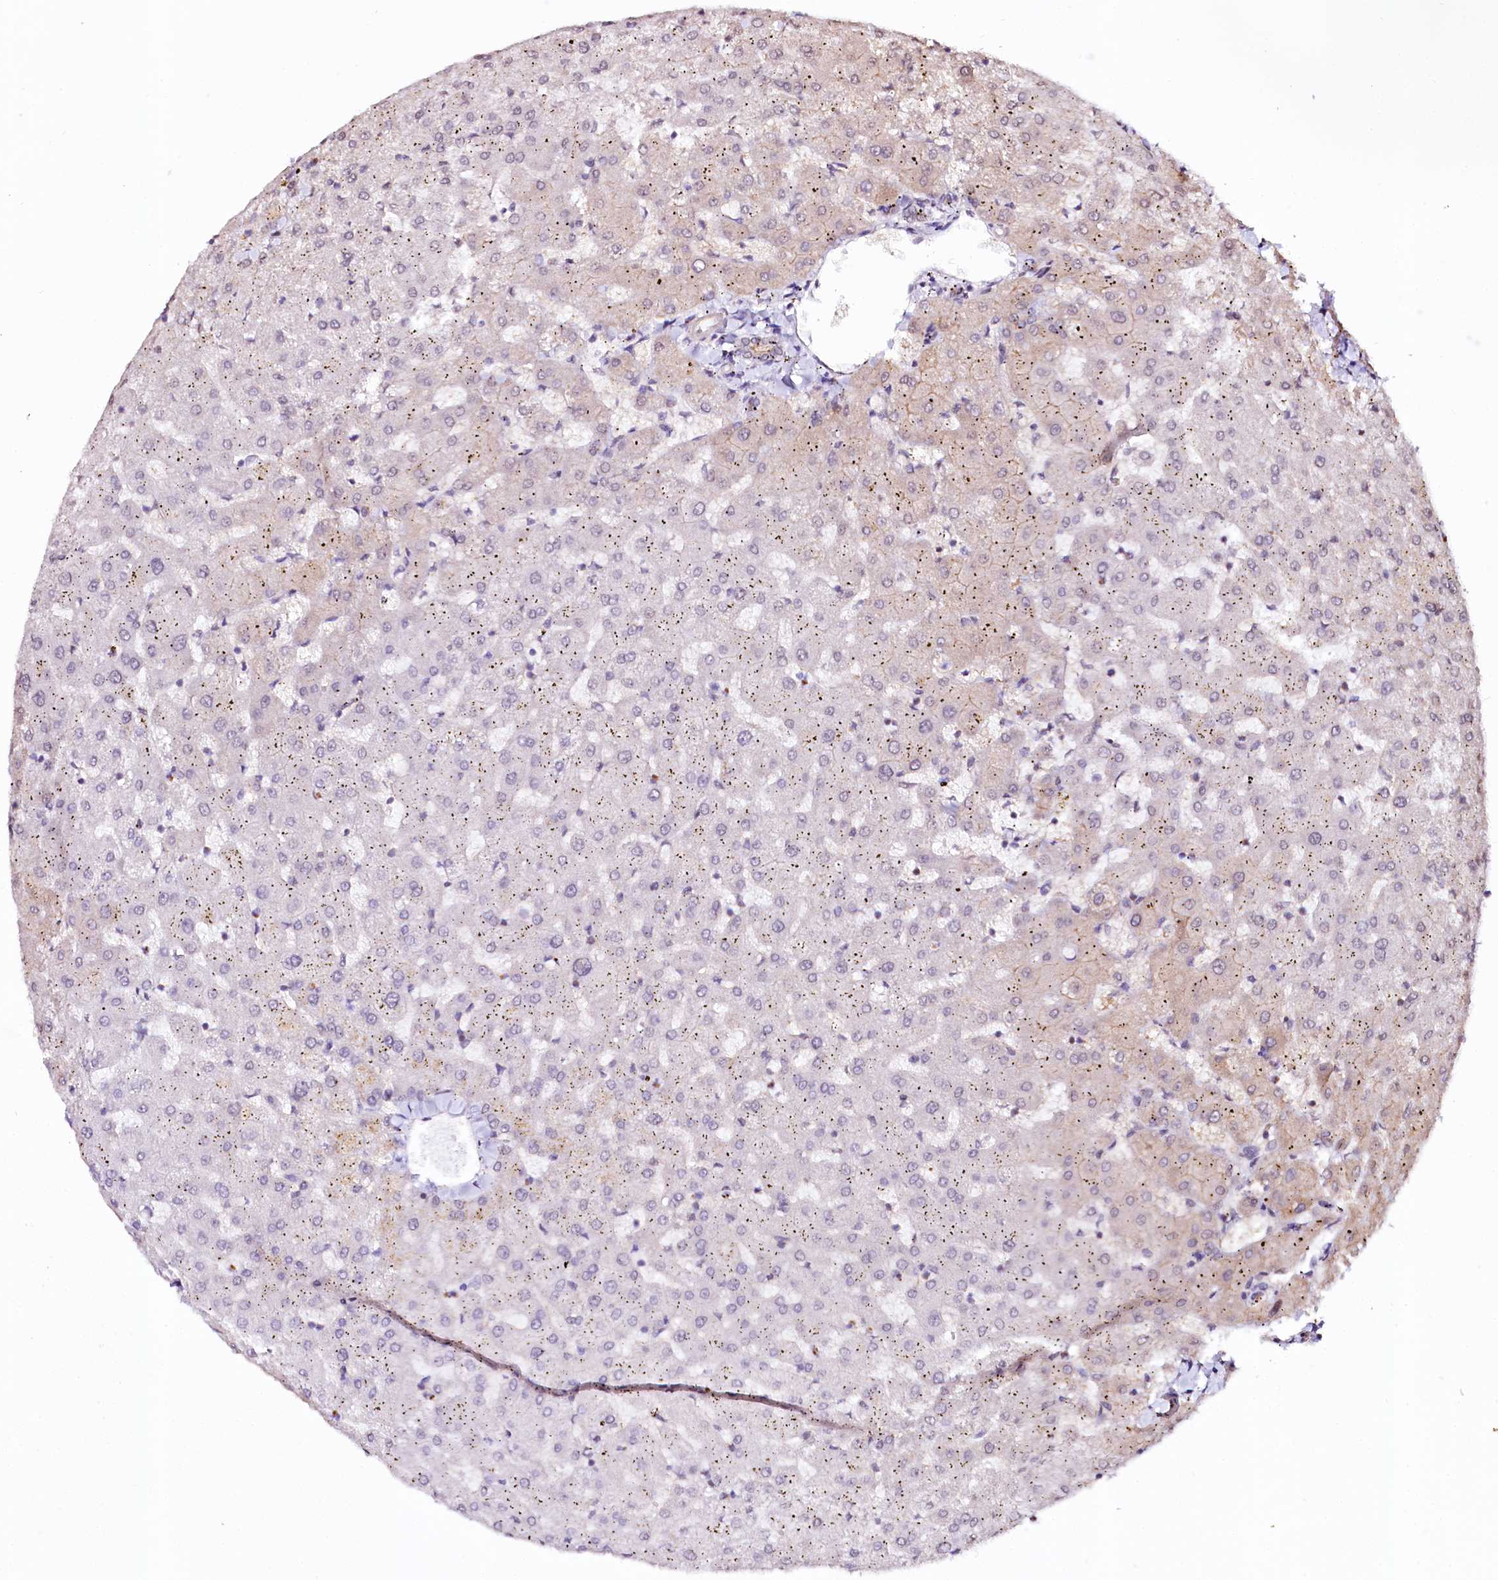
{"staining": {"intensity": "weak", "quantity": "<25%", "location": "cytoplasmic/membranous"}, "tissue": "liver", "cell_type": "Cholangiocytes", "image_type": "normal", "snomed": [{"axis": "morphology", "description": "Normal tissue, NOS"}, {"axis": "topography", "description": "Liver"}], "caption": "This is an IHC image of normal liver. There is no positivity in cholangiocytes.", "gene": "ST7", "patient": {"sex": "female", "age": 63}}